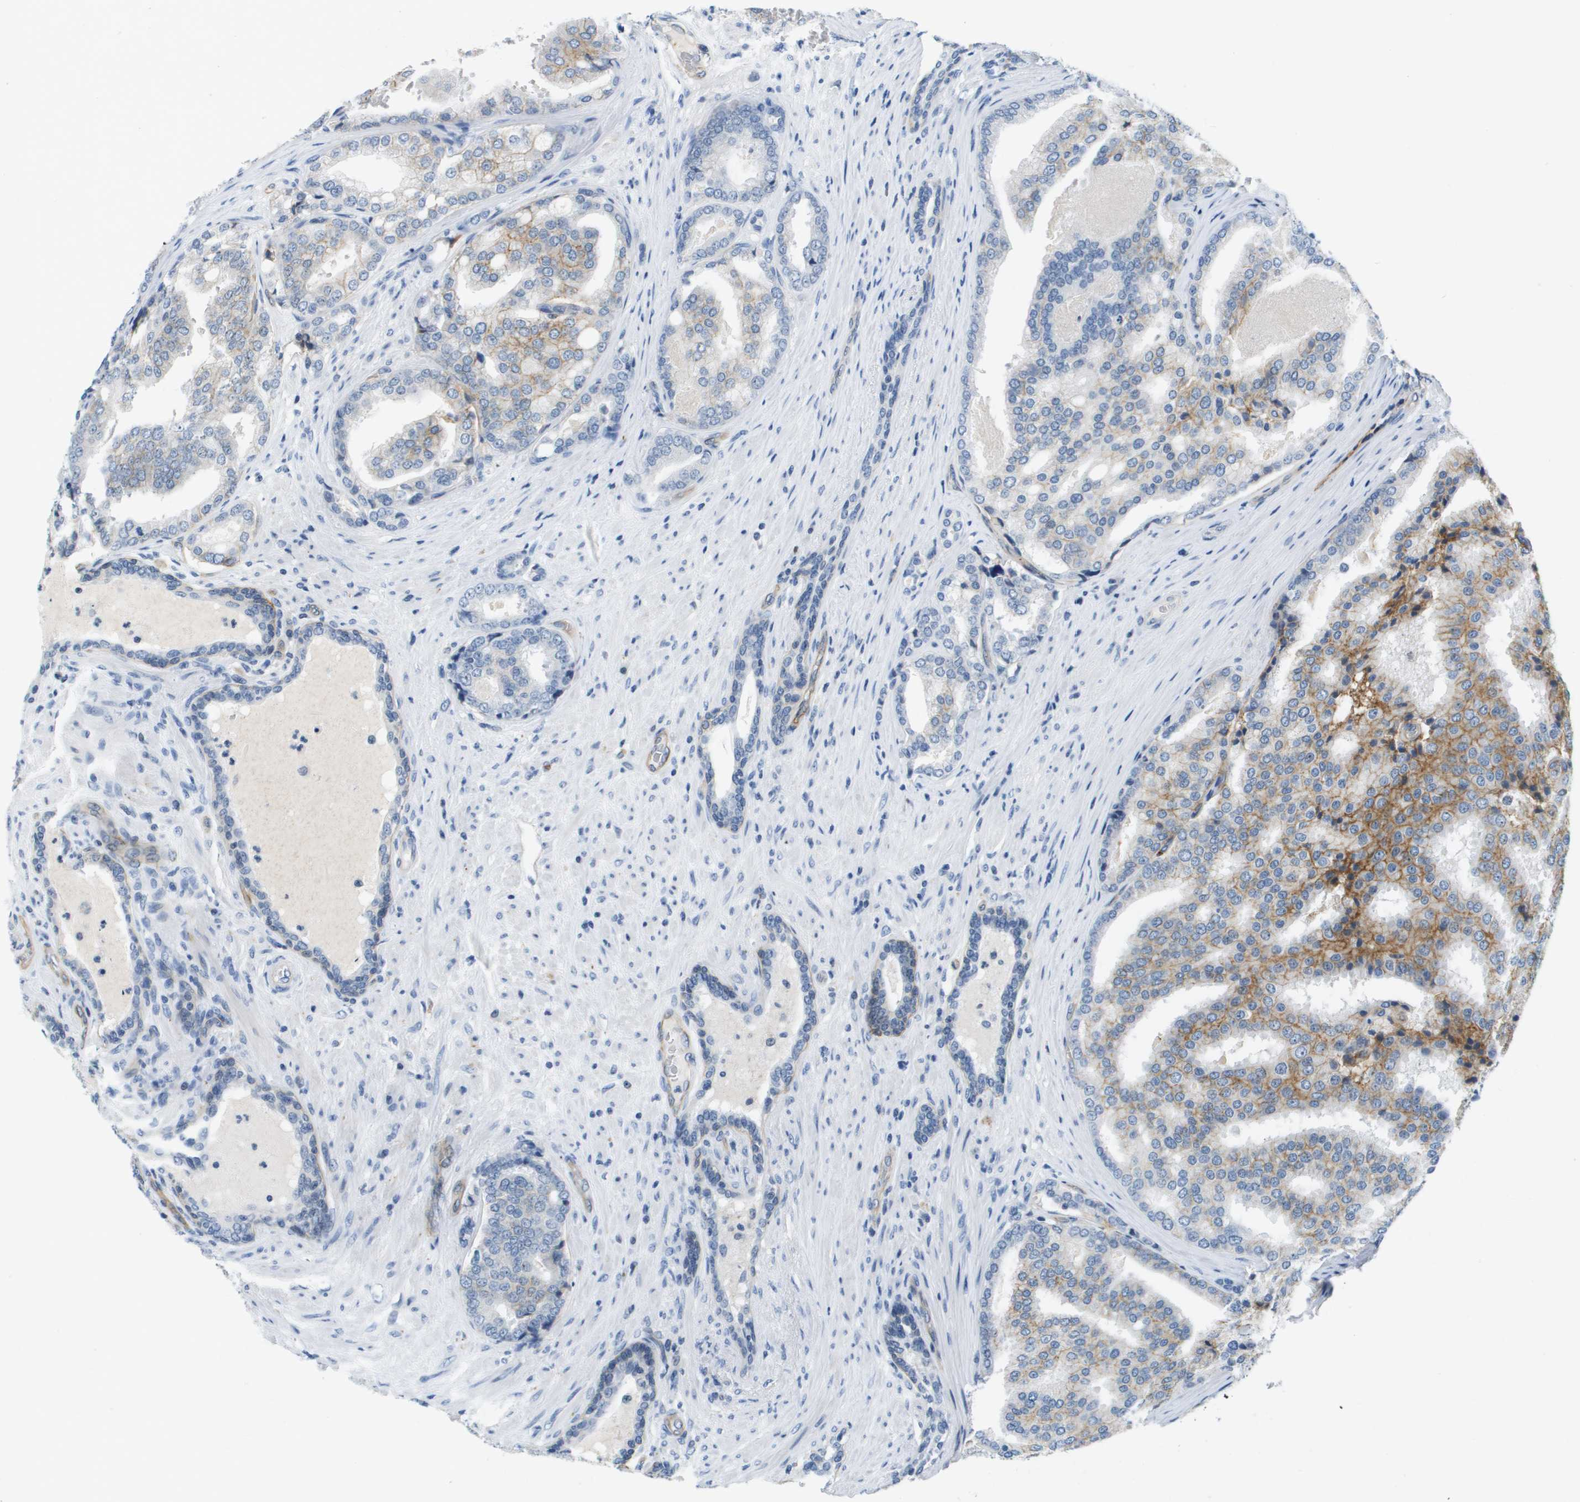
{"staining": {"intensity": "moderate", "quantity": "<25%", "location": "cytoplasmic/membranous"}, "tissue": "prostate cancer", "cell_type": "Tumor cells", "image_type": "cancer", "snomed": [{"axis": "morphology", "description": "Adenocarcinoma, High grade"}, {"axis": "topography", "description": "Prostate"}], "caption": "A micrograph showing moderate cytoplasmic/membranous positivity in approximately <25% of tumor cells in adenocarcinoma (high-grade) (prostate), as visualized by brown immunohistochemical staining.", "gene": "ITGA6", "patient": {"sex": "male", "age": 50}}